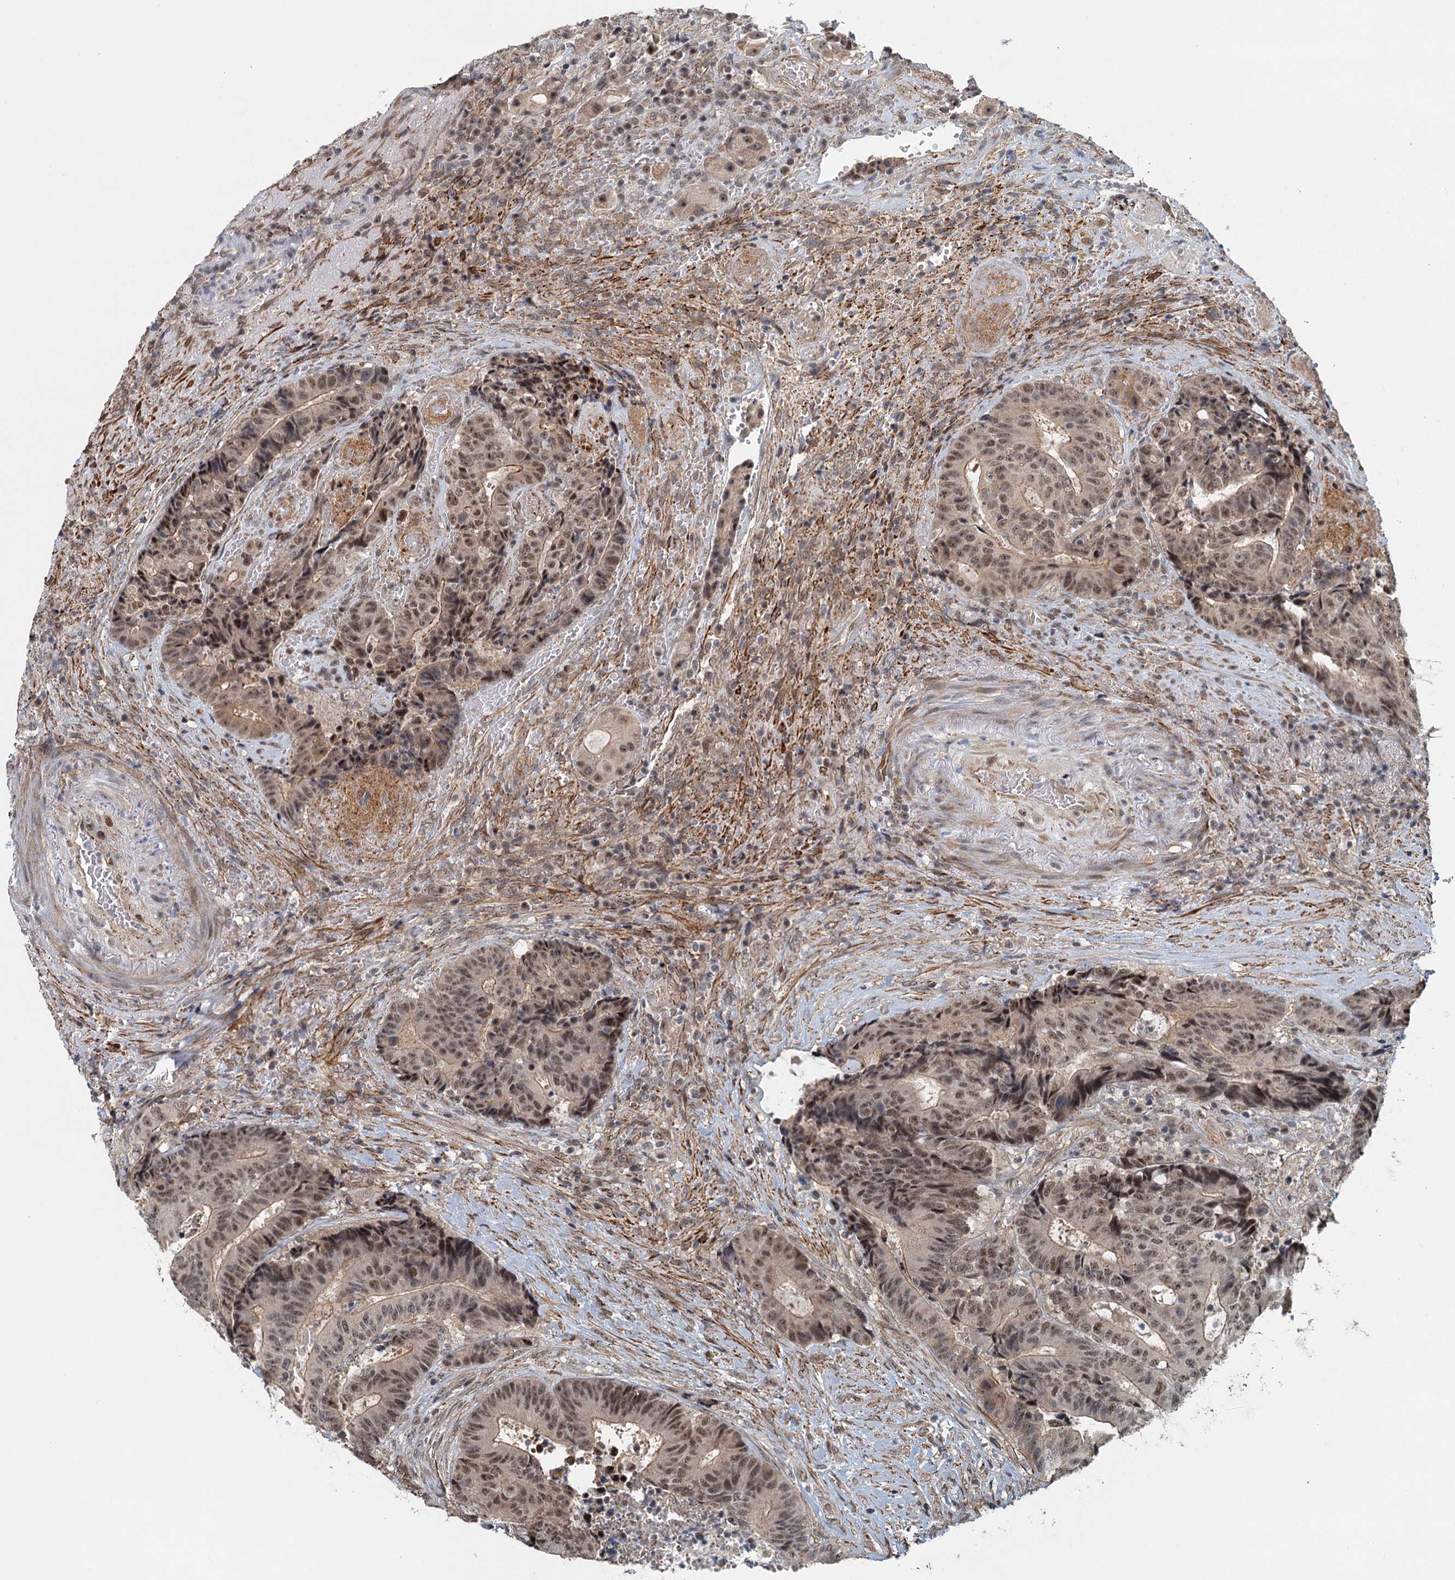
{"staining": {"intensity": "moderate", "quantity": ">75%", "location": "nuclear"}, "tissue": "colorectal cancer", "cell_type": "Tumor cells", "image_type": "cancer", "snomed": [{"axis": "morphology", "description": "Adenocarcinoma, NOS"}, {"axis": "topography", "description": "Rectum"}], "caption": "Moderate nuclear positivity for a protein is appreciated in about >75% of tumor cells of adenocarcinoma (colorectal) using immunohistochemistry (IHC).", "gene": "TAS2R42", "patient": {"sex": "male", "age": 69}}